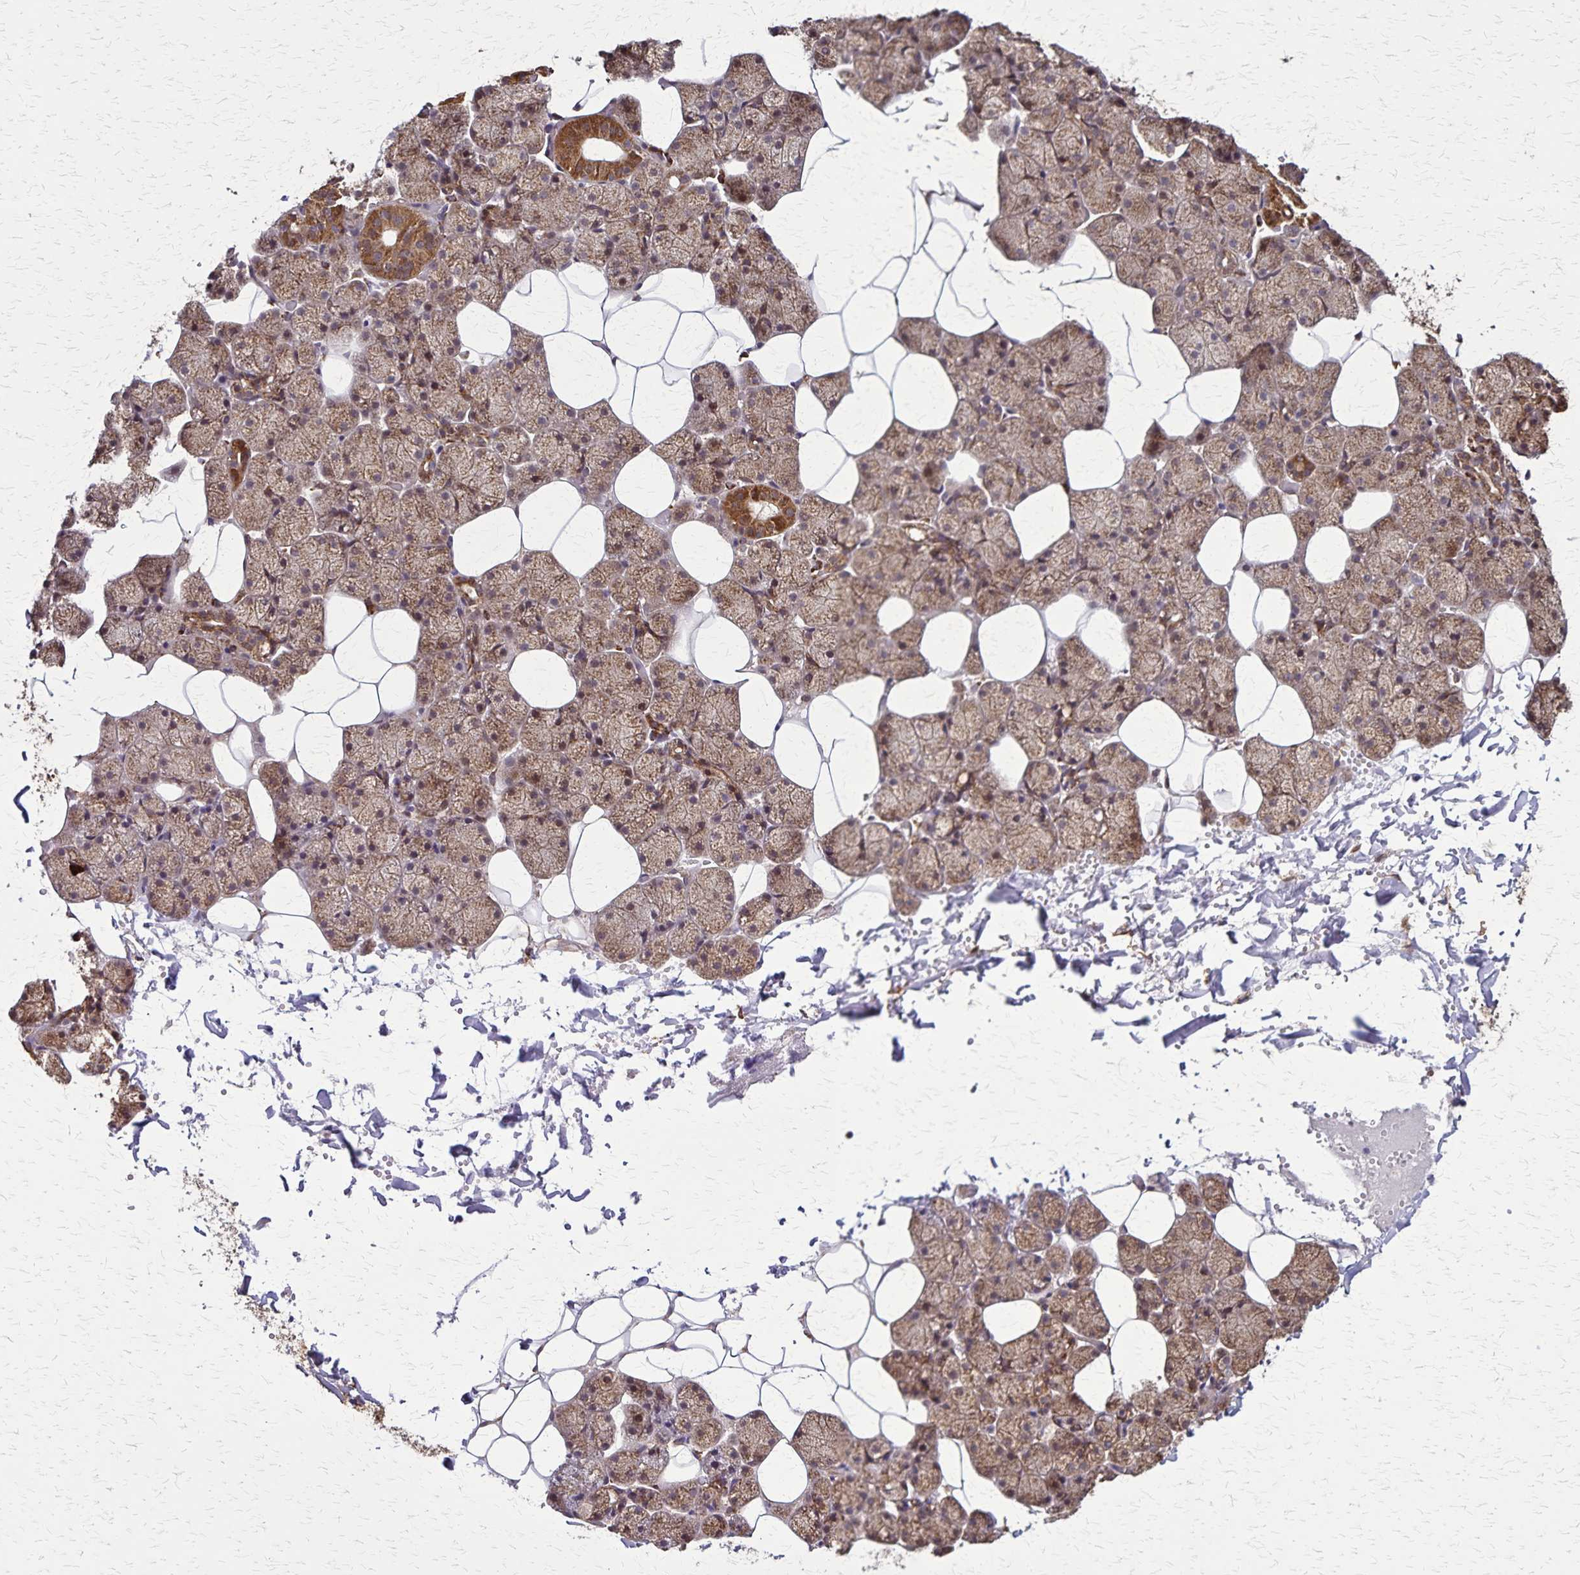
{"staining": {"intensity": "moderate", "quantity": ">75%", "location": "cytoplasmic/membranous"}, "tissue": "salivary gland", "cell_type": "Glandular cells", "image_type": "normal", "snomed": [{"axis": "morphology", "description": "Normal tissue, NOS"}, {"axis": "topography", "description": "Salivary gland"}], "caption": "A high-resolution photomicrograph shows IHC staining of unremarkable salivary gland, which displays moderate cytoplasmic/membranous positivity in about >75% of glandular cells. The staining is performed using DAB brown chromogen to label protein expression. The nuclei are counter-stained blue using hematoxylin.", "gene": "NFS1", "patient": {"sex": "male", "age": 38}}